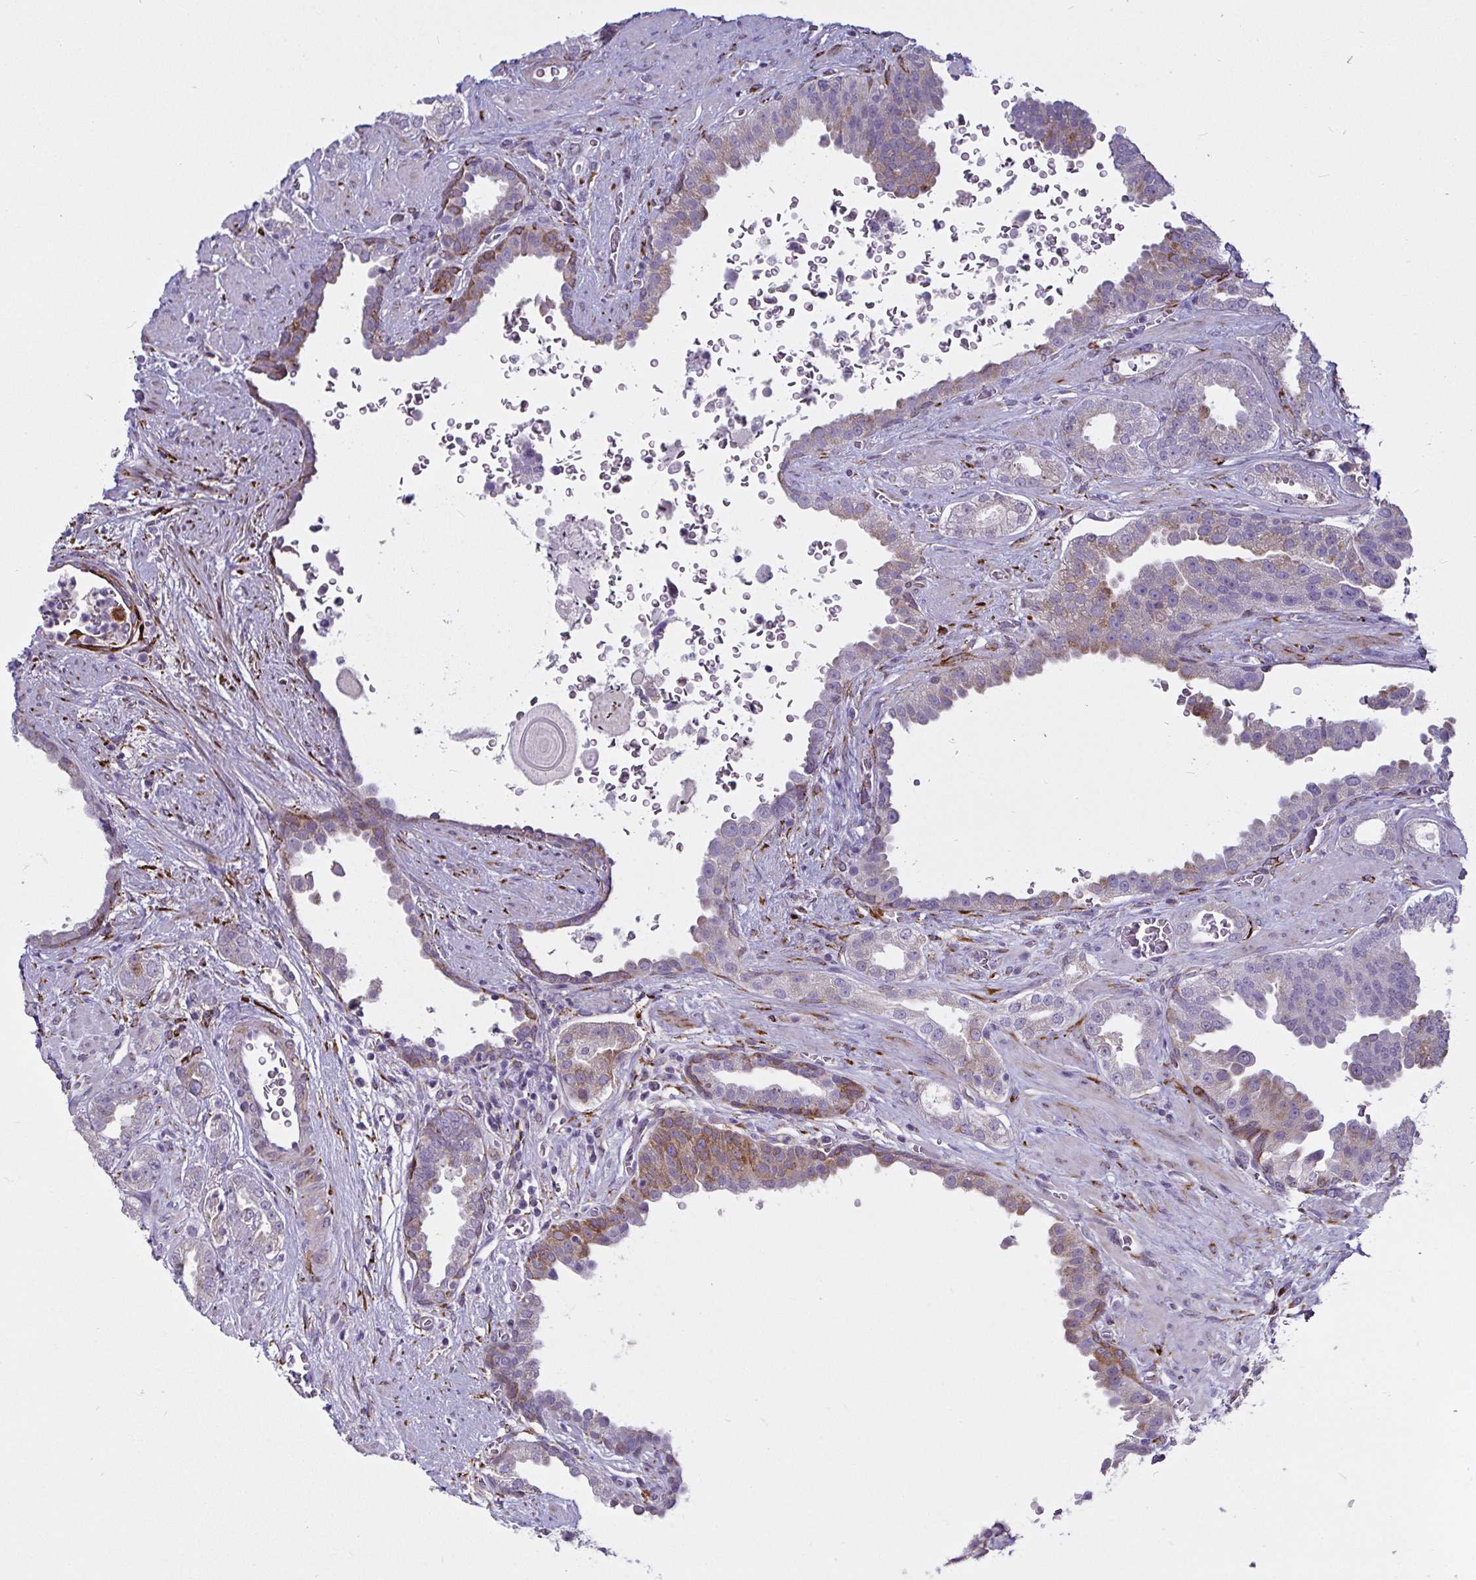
{"staining": {"intensity": "moderate", "quantity": "<25%", "location": "cytoplasmic/membranous"}, "tissue": "prostate cancer", "cell_type": "Tumor cells", "image_type": "cancer", "snomed": [{"axis": "morphology", "description": "Adenocarcinoma, Low grade"}, {"axis": "topography", "description": "Prostate"}], "caption": "Immunohistochemistry (DAB (3,3'-diaminobenzidine)) staining of human prostate adenocarcinoma (low-grade) reveals moderate cytoplasmic/membranous protein positivity in about <25% of tumor cells.", "gene": "P4HA2", "patient": {"sex": "male", "age": 67}}